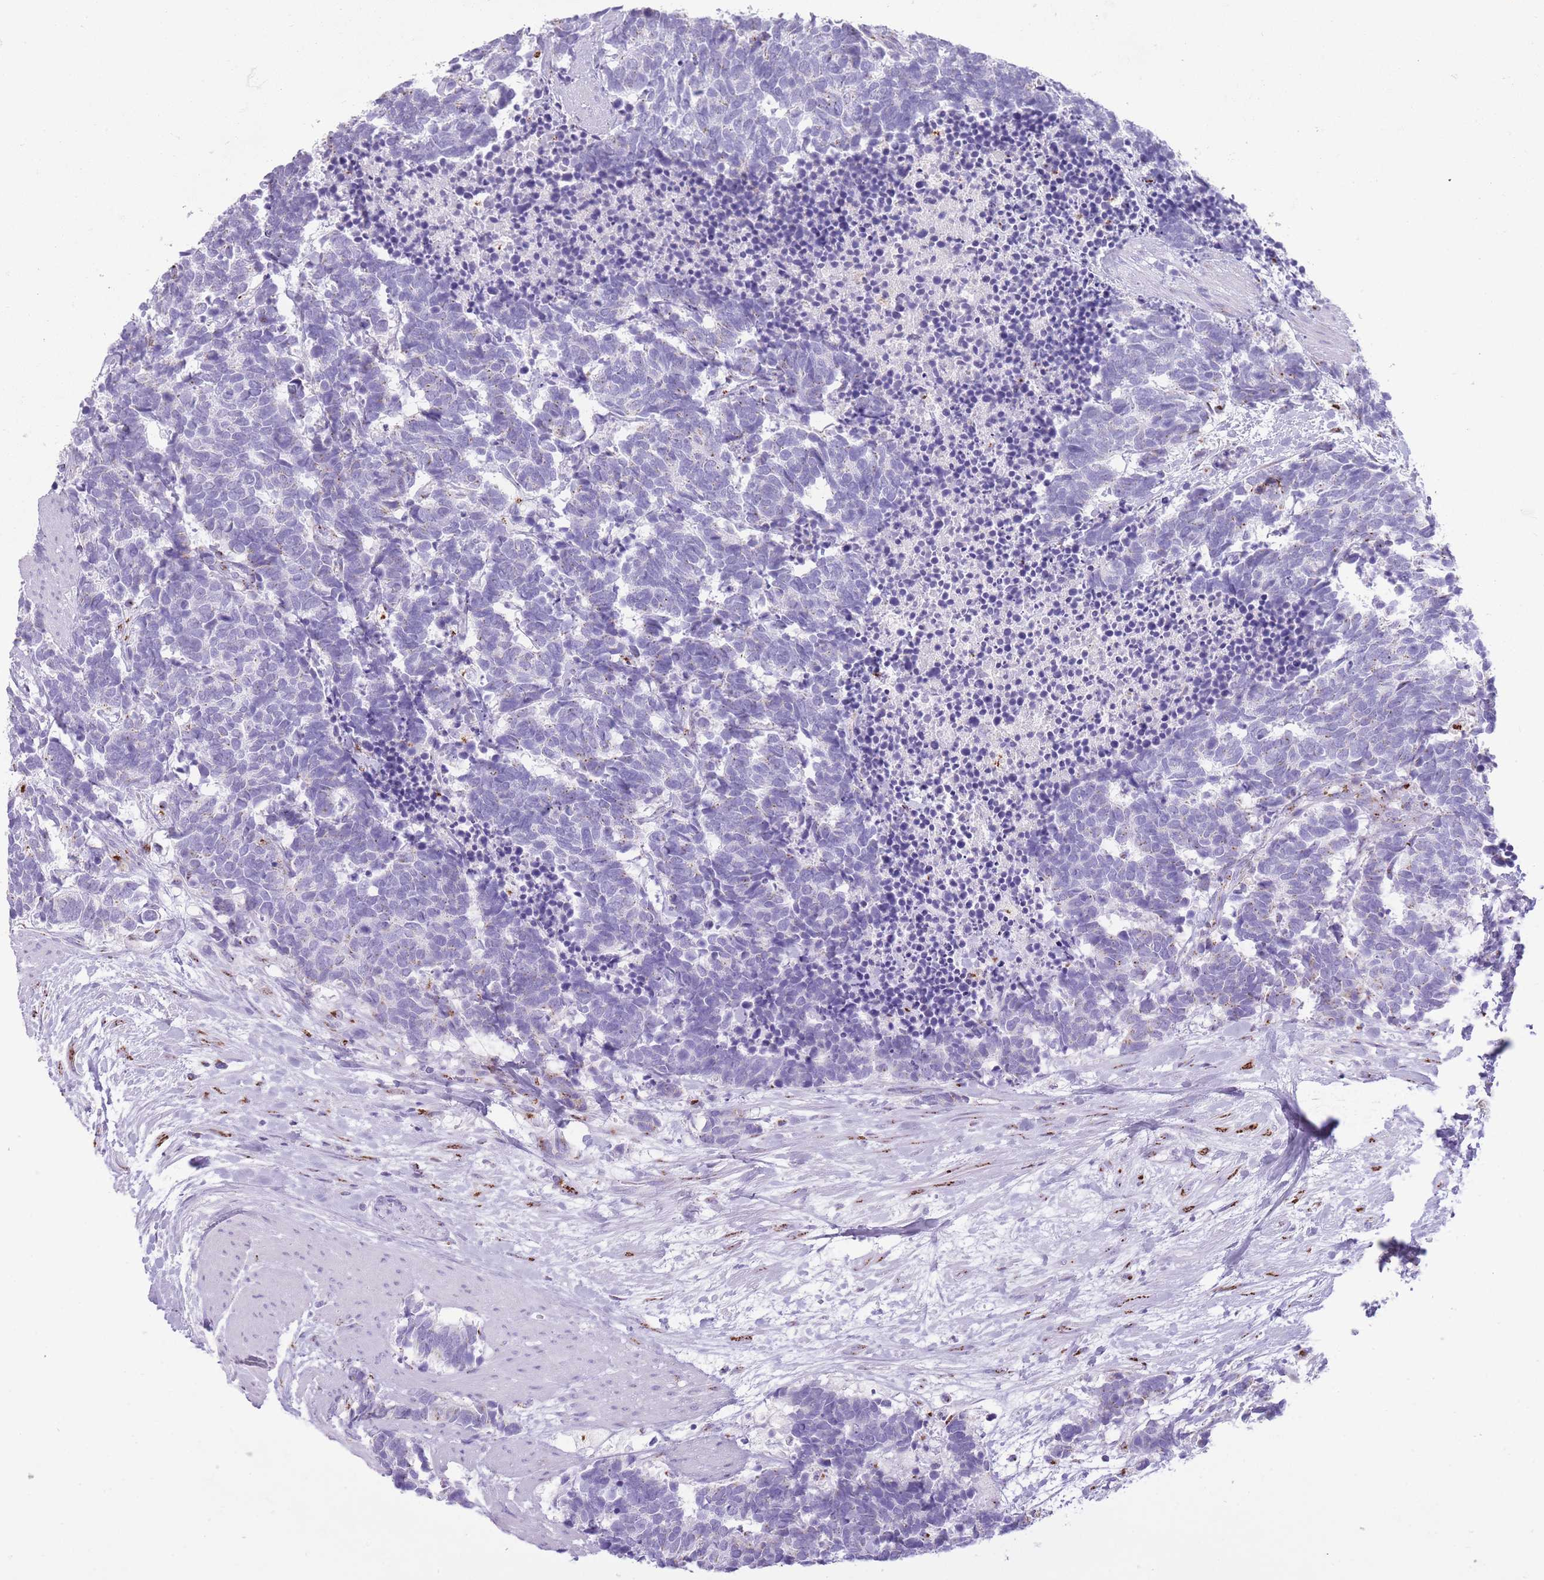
{"staining": {"intensity": "negative", "quantity": "none", "location": "none"}, "tissue": "carcinoid", "cell_type": "Tumor cells", "image_type": "cancer", "snomed": [{"axis": "morphology", "description": "Carcinoma, NOS"}, {"axis": "morphology", "description": "Carcinoid, malignant, NOS"}, {"axis": "topography", "description": "Prostate"}], "caption": "This image is of carcinoid stained with immunohistochemistry (IHC) to label a protein in brown with the nuclei are counter-stained blue. There is no positivity in tumor cells. The staining was performed using DAB (3,3'-diaminobenzidine) to visualize the protein expression in brown, while the nuclei were stained in blue with hematoxylin (Magnification: 20x).", "gene": "B4GALT2", "patient": {"sex": "male", "age": 57}}